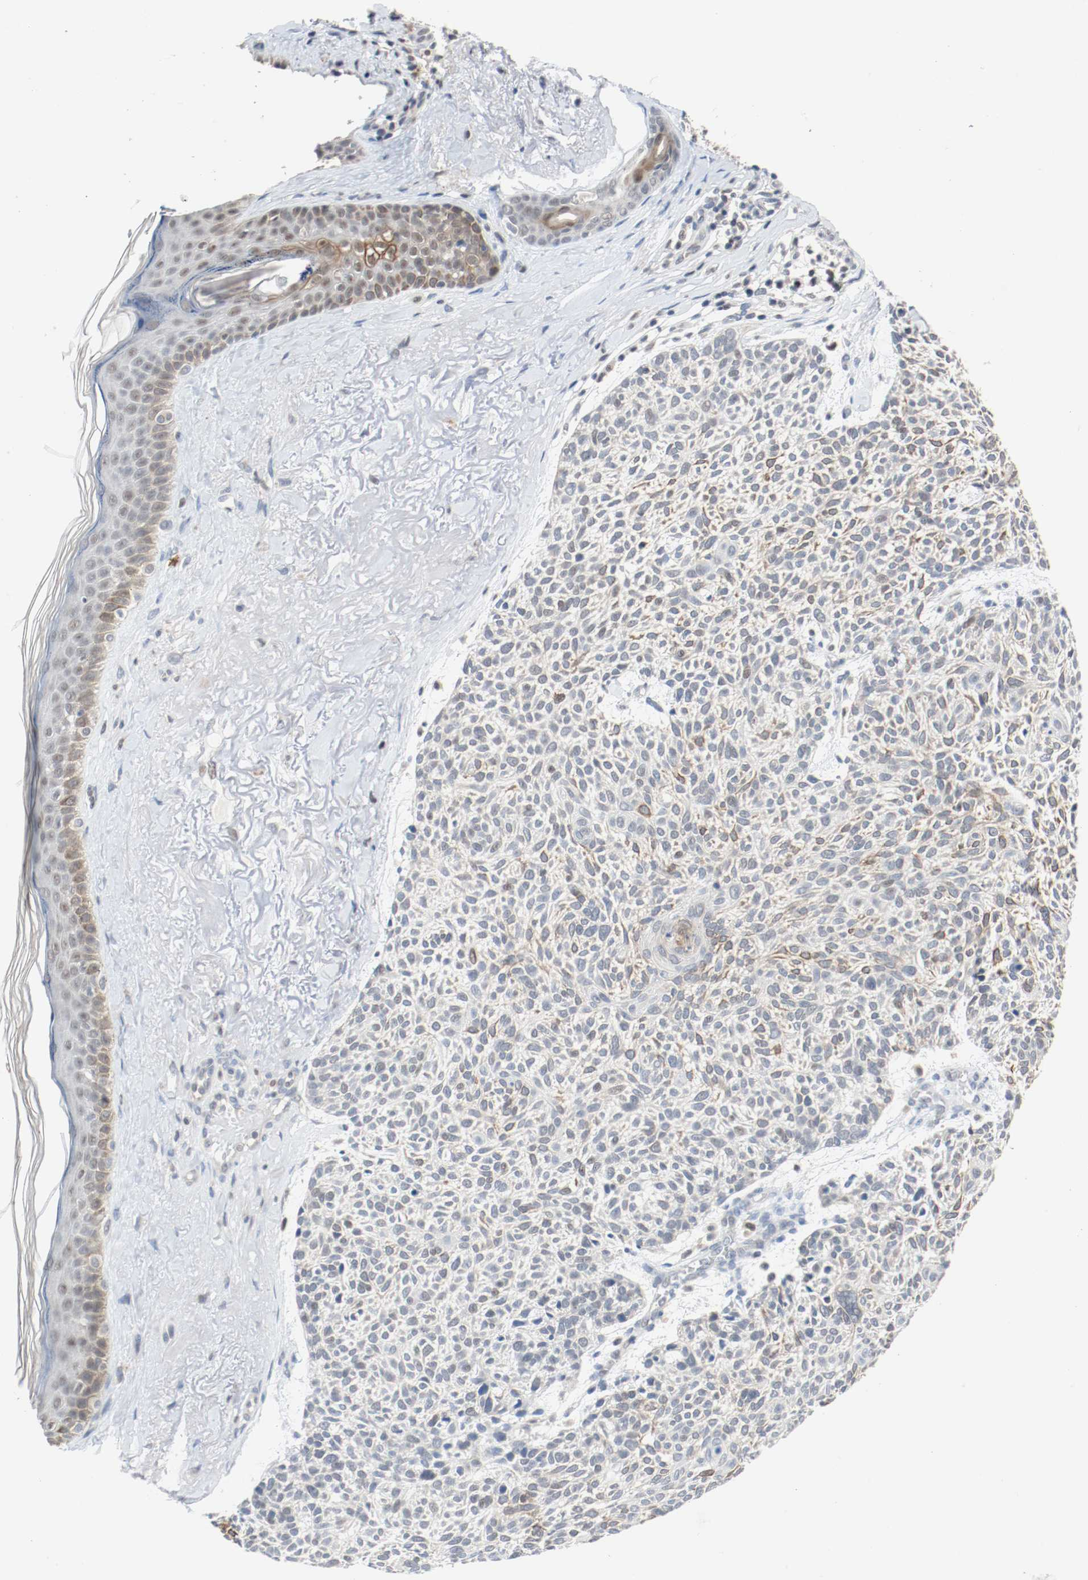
{"staining": {"intensity": "weak", "quantity": "<25%", "location": "cytoplasmic/membranous"}, "tissue": "skin cancer", "cell_type": "Tumor cells", "image_type": "cancer", "snomed": [{"axis": "morphology", "description": "Normal tissue, NOS"}, {"axis": "morphology", "description": "Basal cell carcinoma"}, {"axis": "topography", "description": "Skin"}], "caption": "Basal cell carcinoma (skin) stained for a protein using IHC shows no expression tumor cells.", "gene": "ASH1L", "patient": {"sex": "female", "age": 70}}